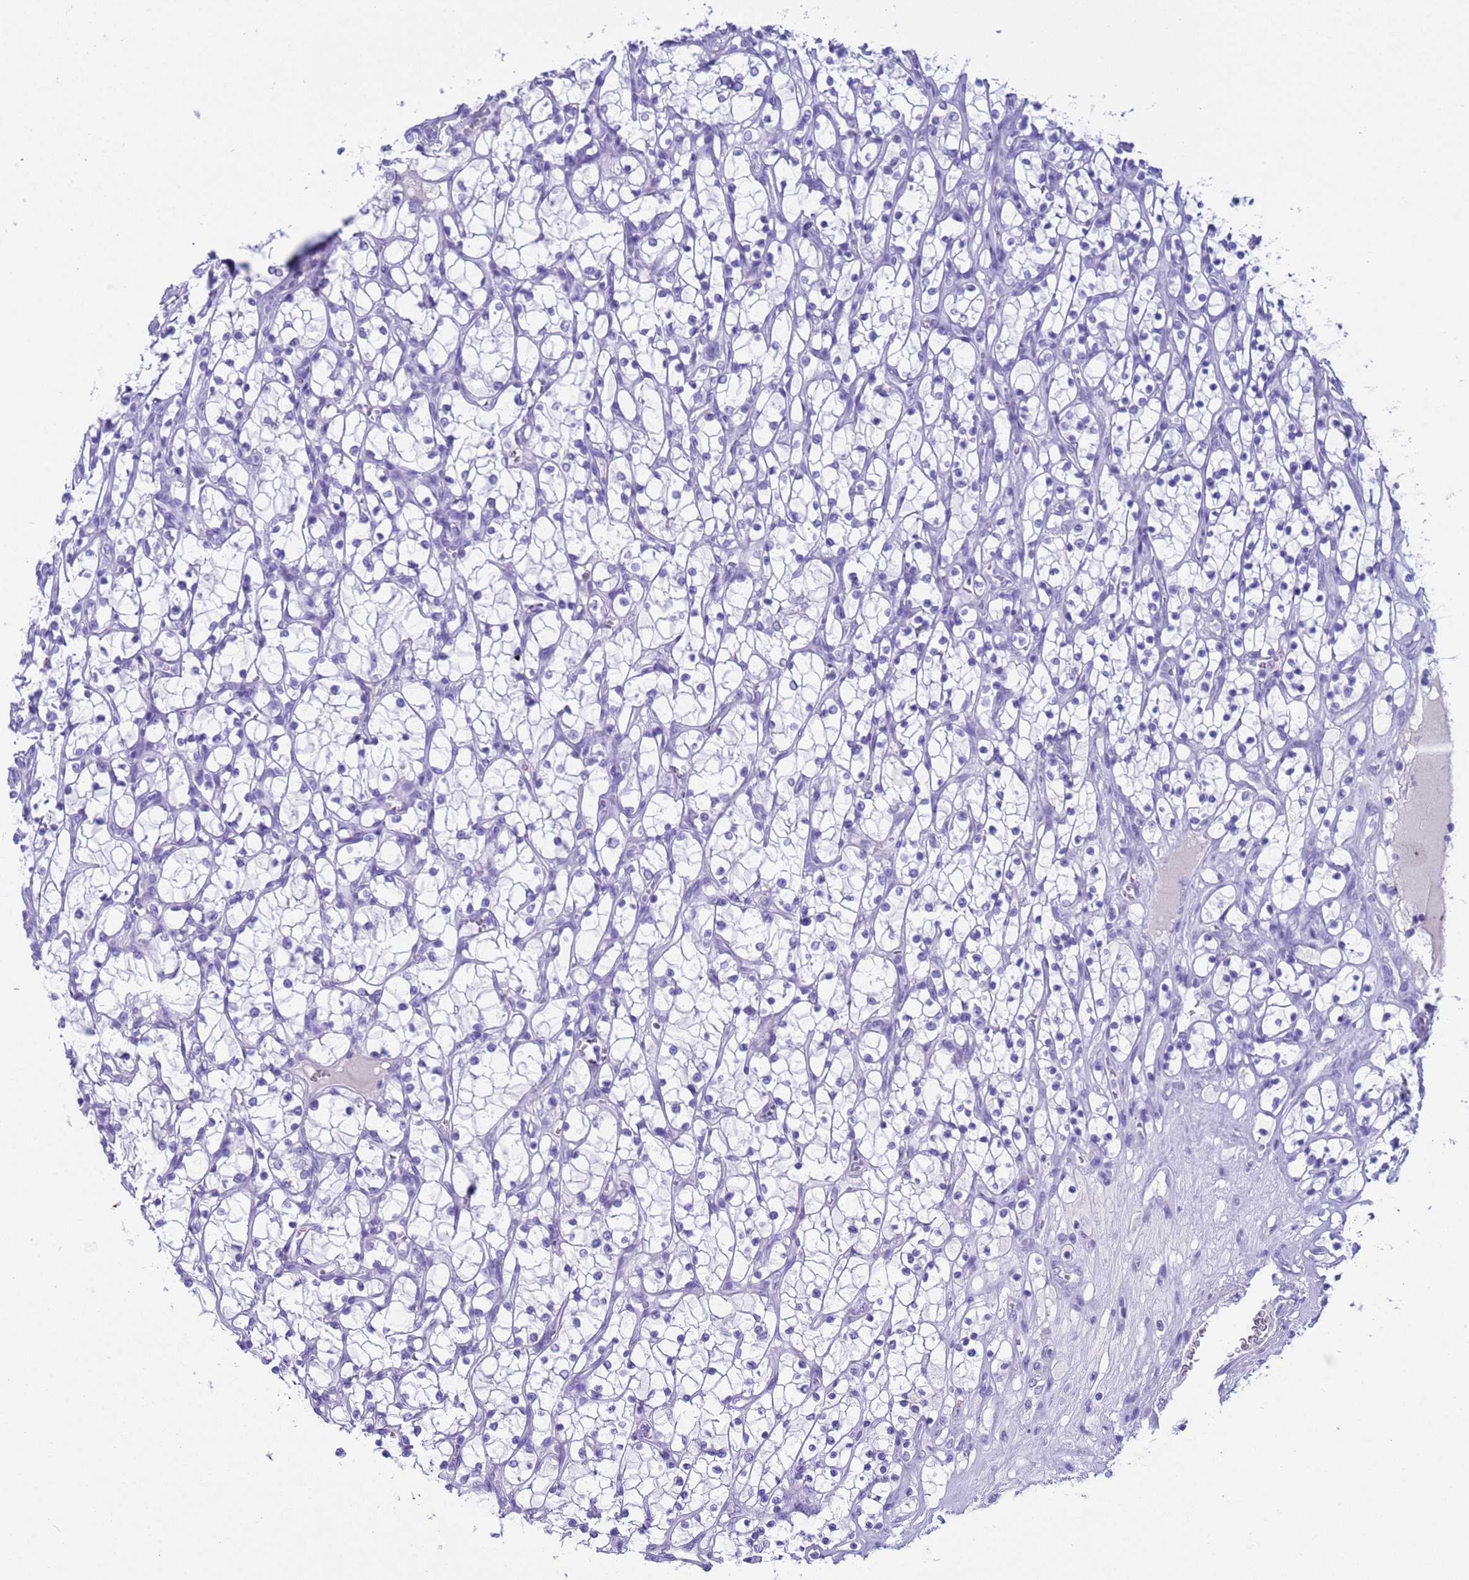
{"staining": {"intensity": "negative", "quantity": "none", "location": "none"}, "tissue": "renal cancer", "cell_type": "Tumor cells", "image_type": "cancer", "snomed": [{"axis": "morphology", "description": "Adenocarcinoma, NOS"}, {"axis": "topography", "description": "Kidney"}], "caption": "High power microscopy histopathology image of an immunohistochemistry (IHC) image of adenocarcinoma (renal), revealing no significant positivity in tumor cells.", "gene": "CKM", "patient": {"sex": "female", "age": 69}}